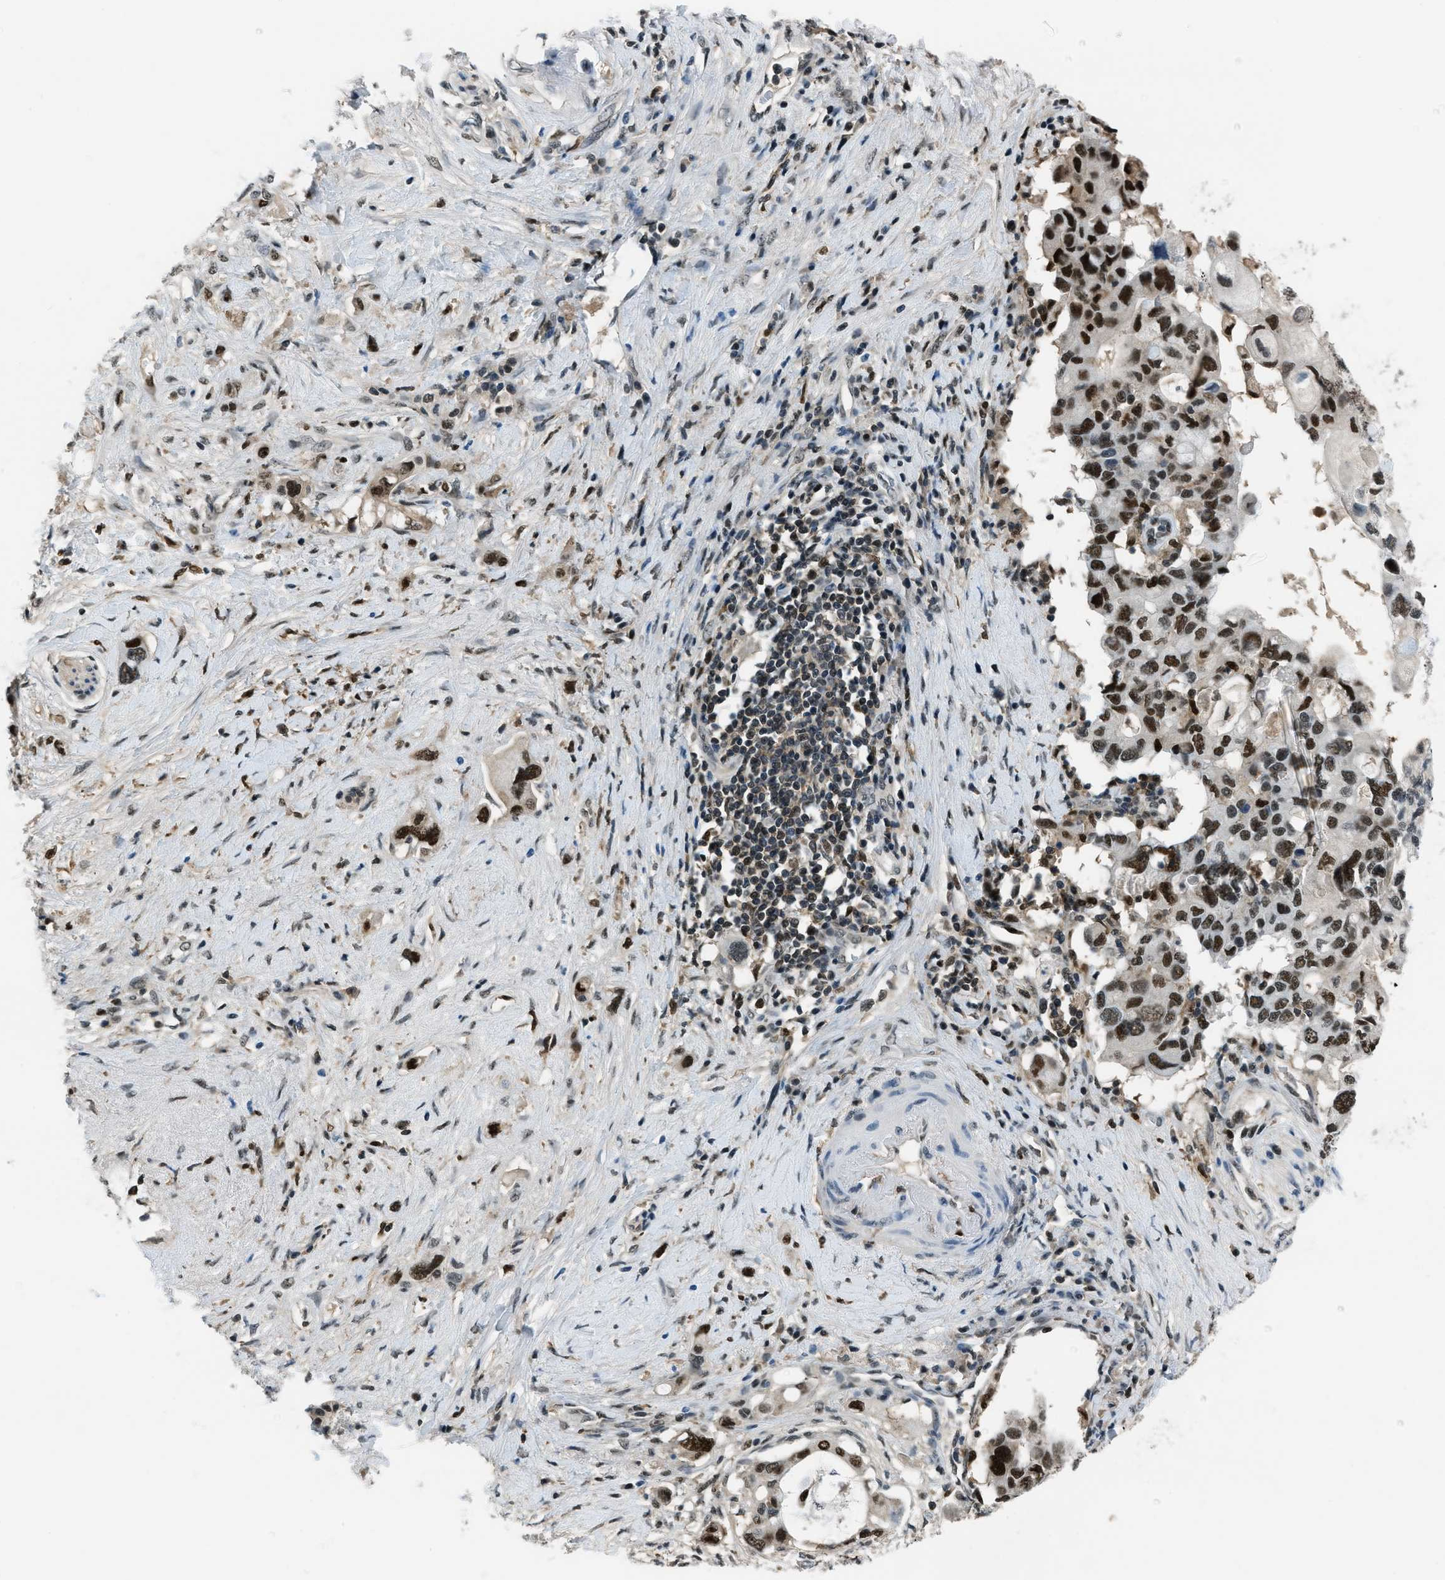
{"staining": {"intensity": "strong", "quantity": ">75%", "location": "nuclear"}, "tissue": "pancreatic cancer", "cell_type": "Tumor cells", "image_type": "cancer", "snomed": [{"axis": "morphology", "description": "Adenocarcinoma, NOS"}, {"axis": "topography", "description": "Pancreas"}], "caption": "DAB immunohistochemical staining of pancreatic cancer (adenocarcinoma) demonstrates strong nuclear protein staining in about >75% of tumor cells. Using DAB (3,3'-diaminobenzidine) (brown) and hematoxylin (blue) stains, captured at high magnification using brightfield microscopy.", "gene": "OGFR", "patient": {"sex": "female", "age": 56}}